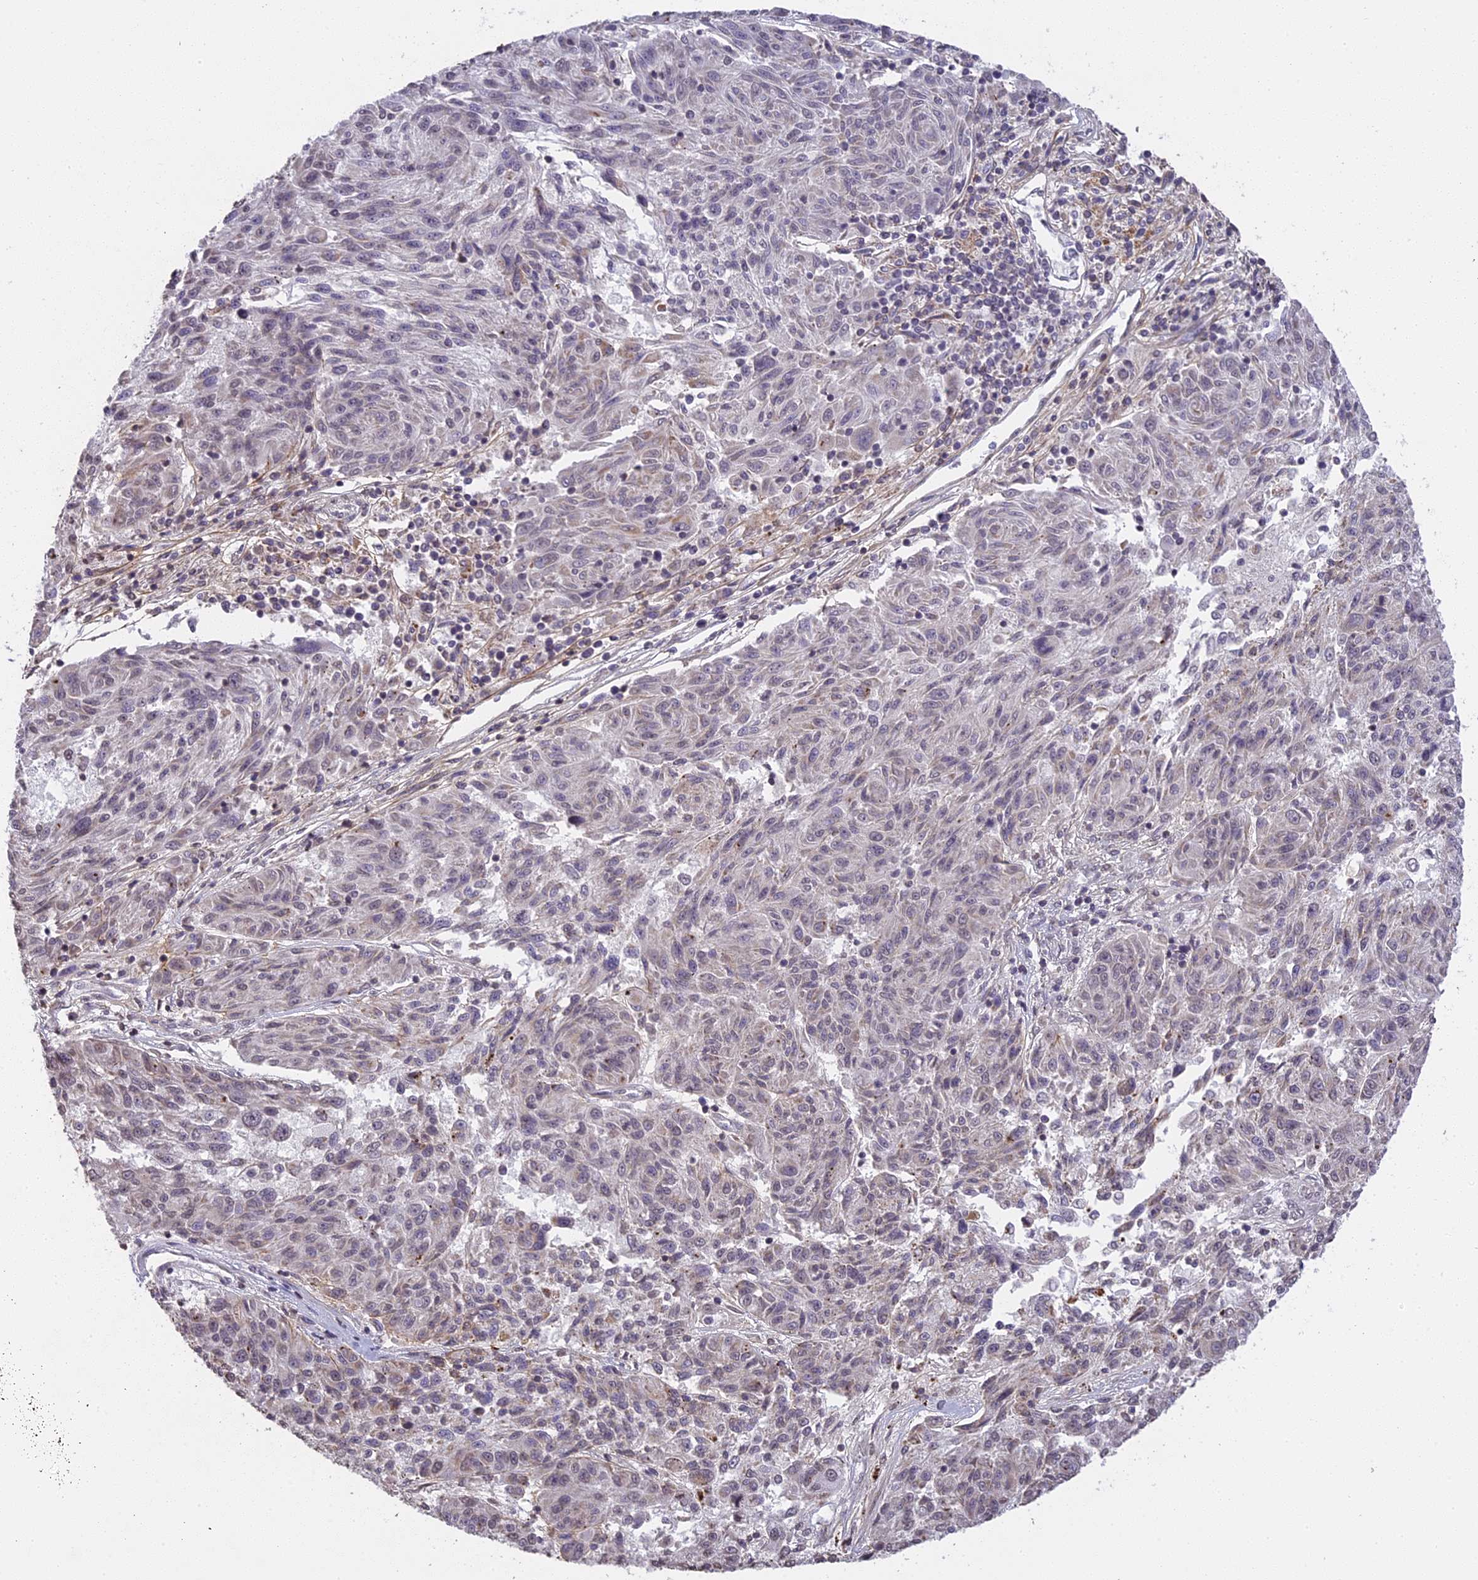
{"staining": {"intensity": "weak", "quantity": "<25%", "location": "cytoplasmic/membranous"}, "tissue": "melanoma", "cell_type": "Tumor cells", "image_type": "cancer", "snomed": [{"axis": "morphology", "description": "Malignant melanoma, NOS"}, {"axis": "topography", "description": "Skin"}], "caption": "Malignant melanoma was stained to show a protein in brown. There is no significant staining in tumor cells.", "gene": "ERG28", "patient": {"sex": "male", "age": 53}}